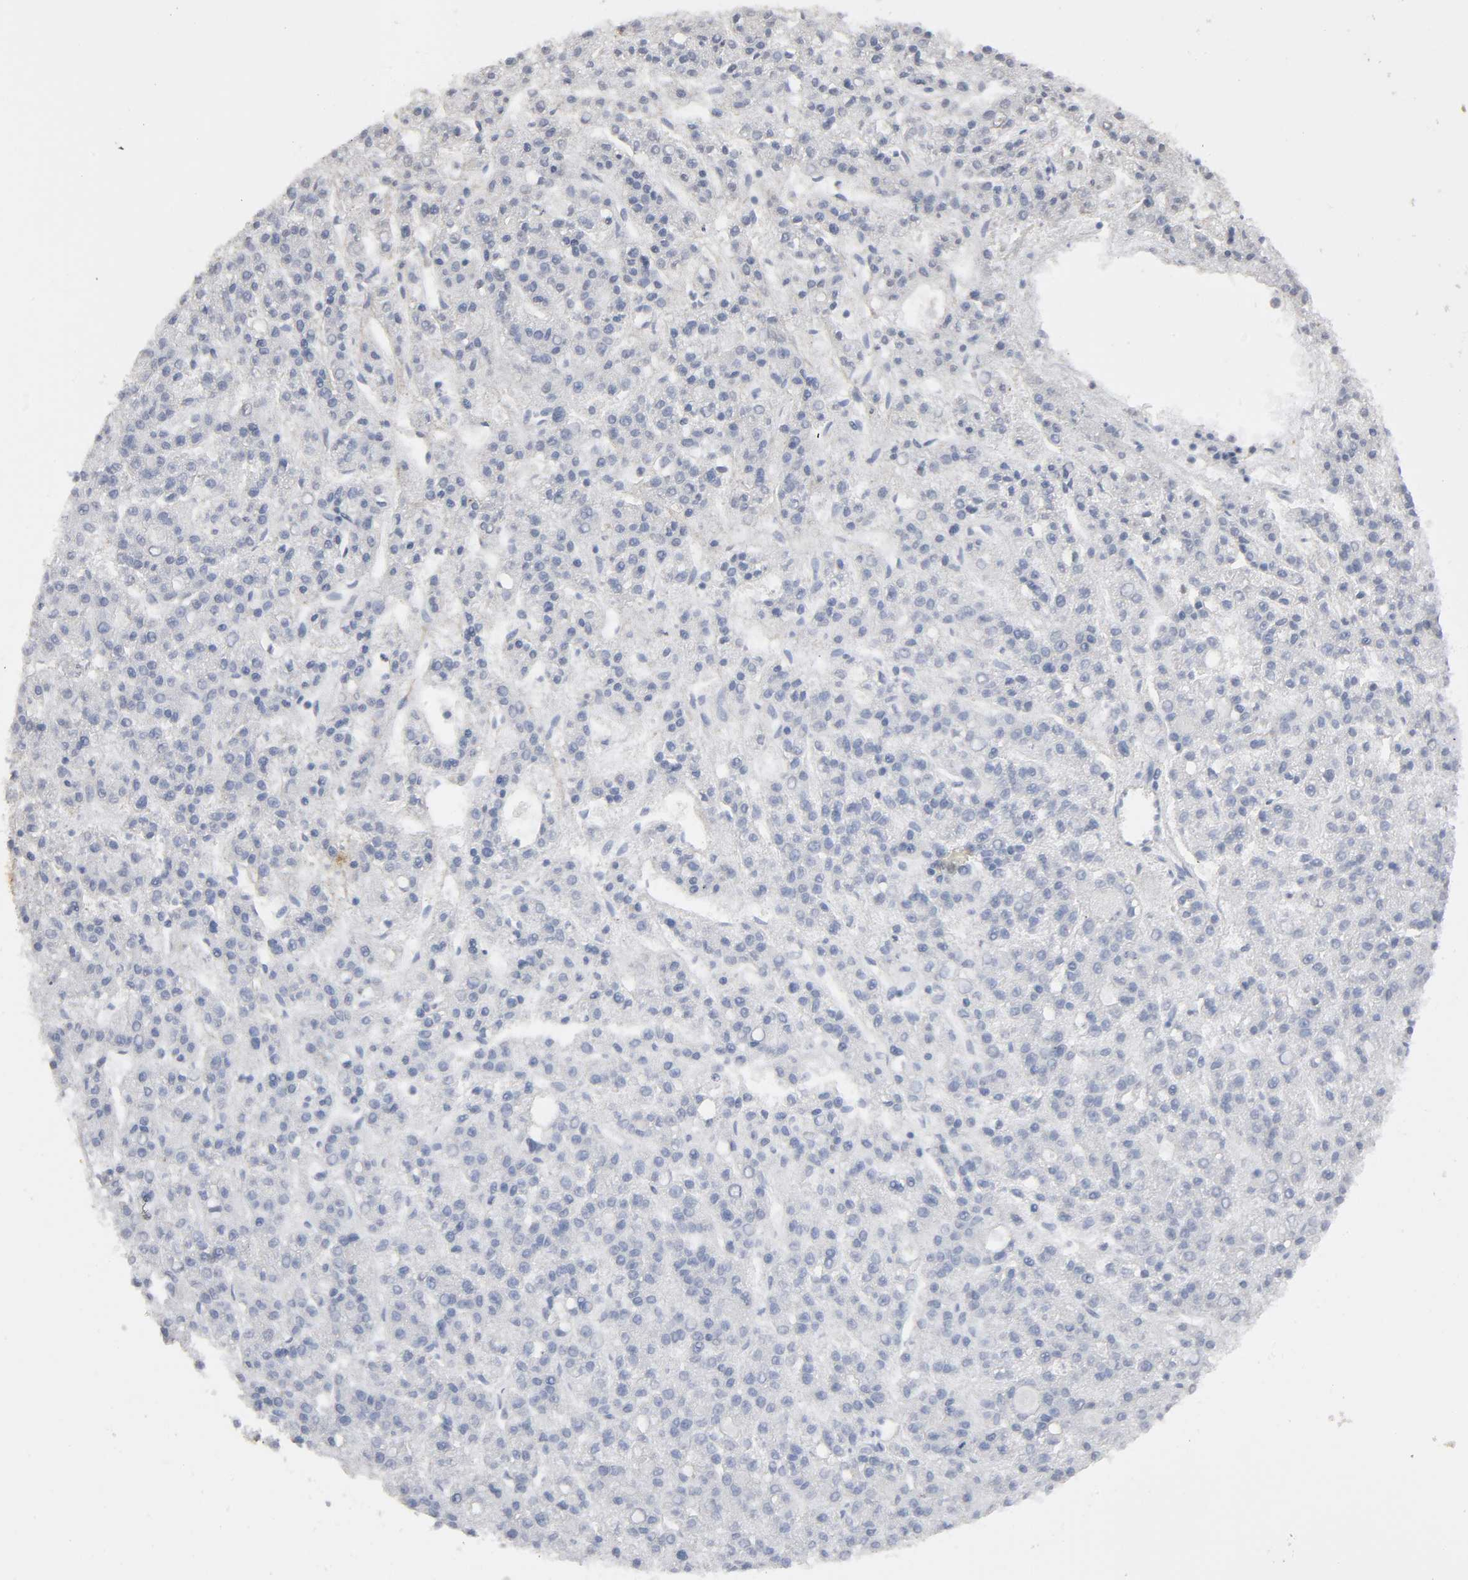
{"staining": {"intensity": "negative", "quantity": "none", "location": "none"}, "tissue": "liver cancer", "cell_type": "Tumor cells", "image_type": "cancer", "snomed": [{"axis": "morphology", "description": "Carcinoma, Hepatocellular, NOS"}, {"axis": "topography", "description": "Liver"}], "caption": "Immunohistochemical staining of human hepatocellular carcinoma (liver) reveals no significant expression in tumor cells.", "gene": "SH3GLB1", "patient": {"sex": "male", "age": 70}}